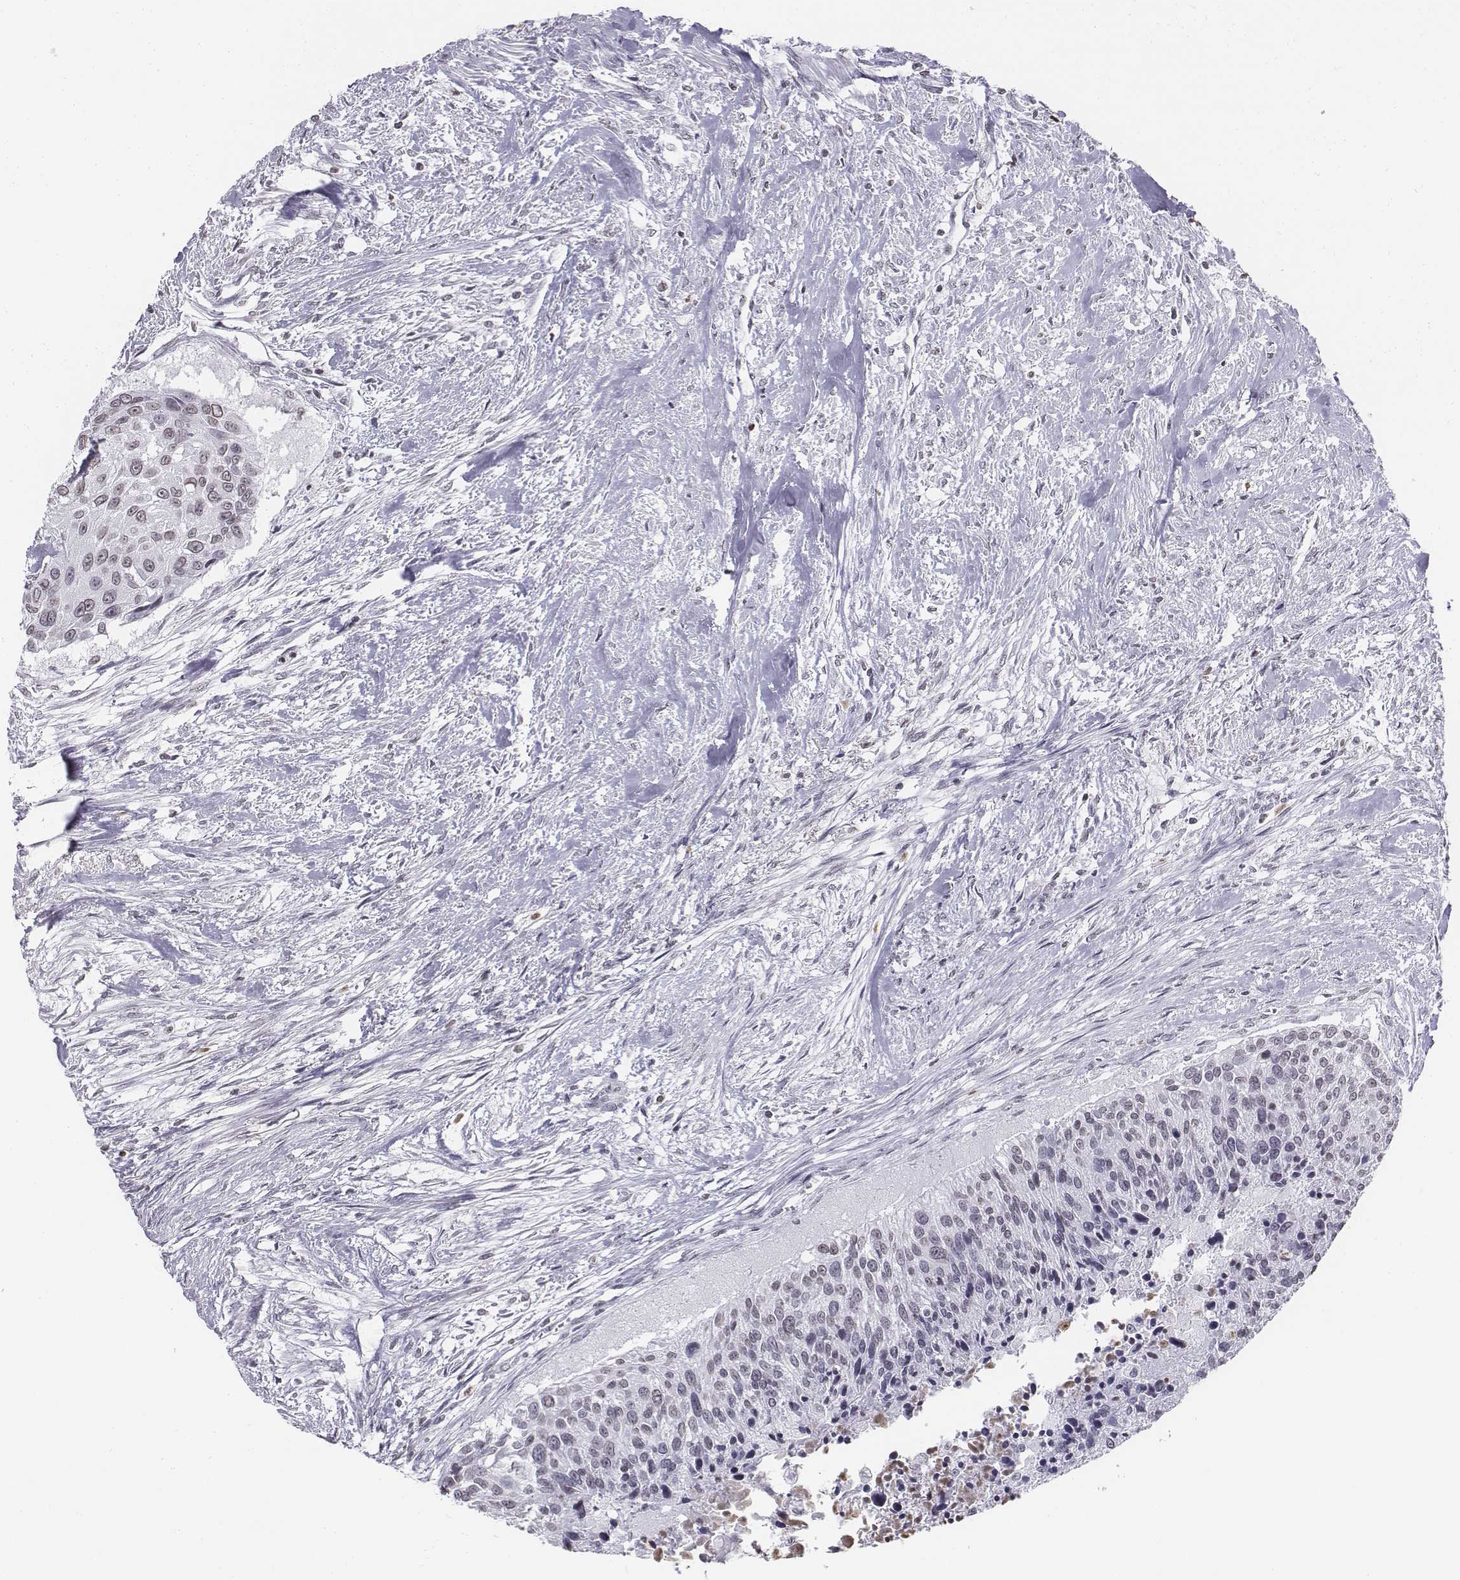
{"staining": {"intensity": "weak", "quantity": "<25%", "location": "nuclear"}, "tissue": "urothelial cancer", "cell_type": "Tumor cells", "image_type": "cancer", "snomed": [{"axis": "morphology", "description": "Urothelial carcinoma, NOS"}, {"axis": "topography", "description": "Urinary bladder"}], "caption": "A micrograph of human urothelial cancer is negative for staining in tumor cells. Nuclei are stained in blue.", "gene": "BARHL1", "patient": {"sex": "male", "age": 55}}